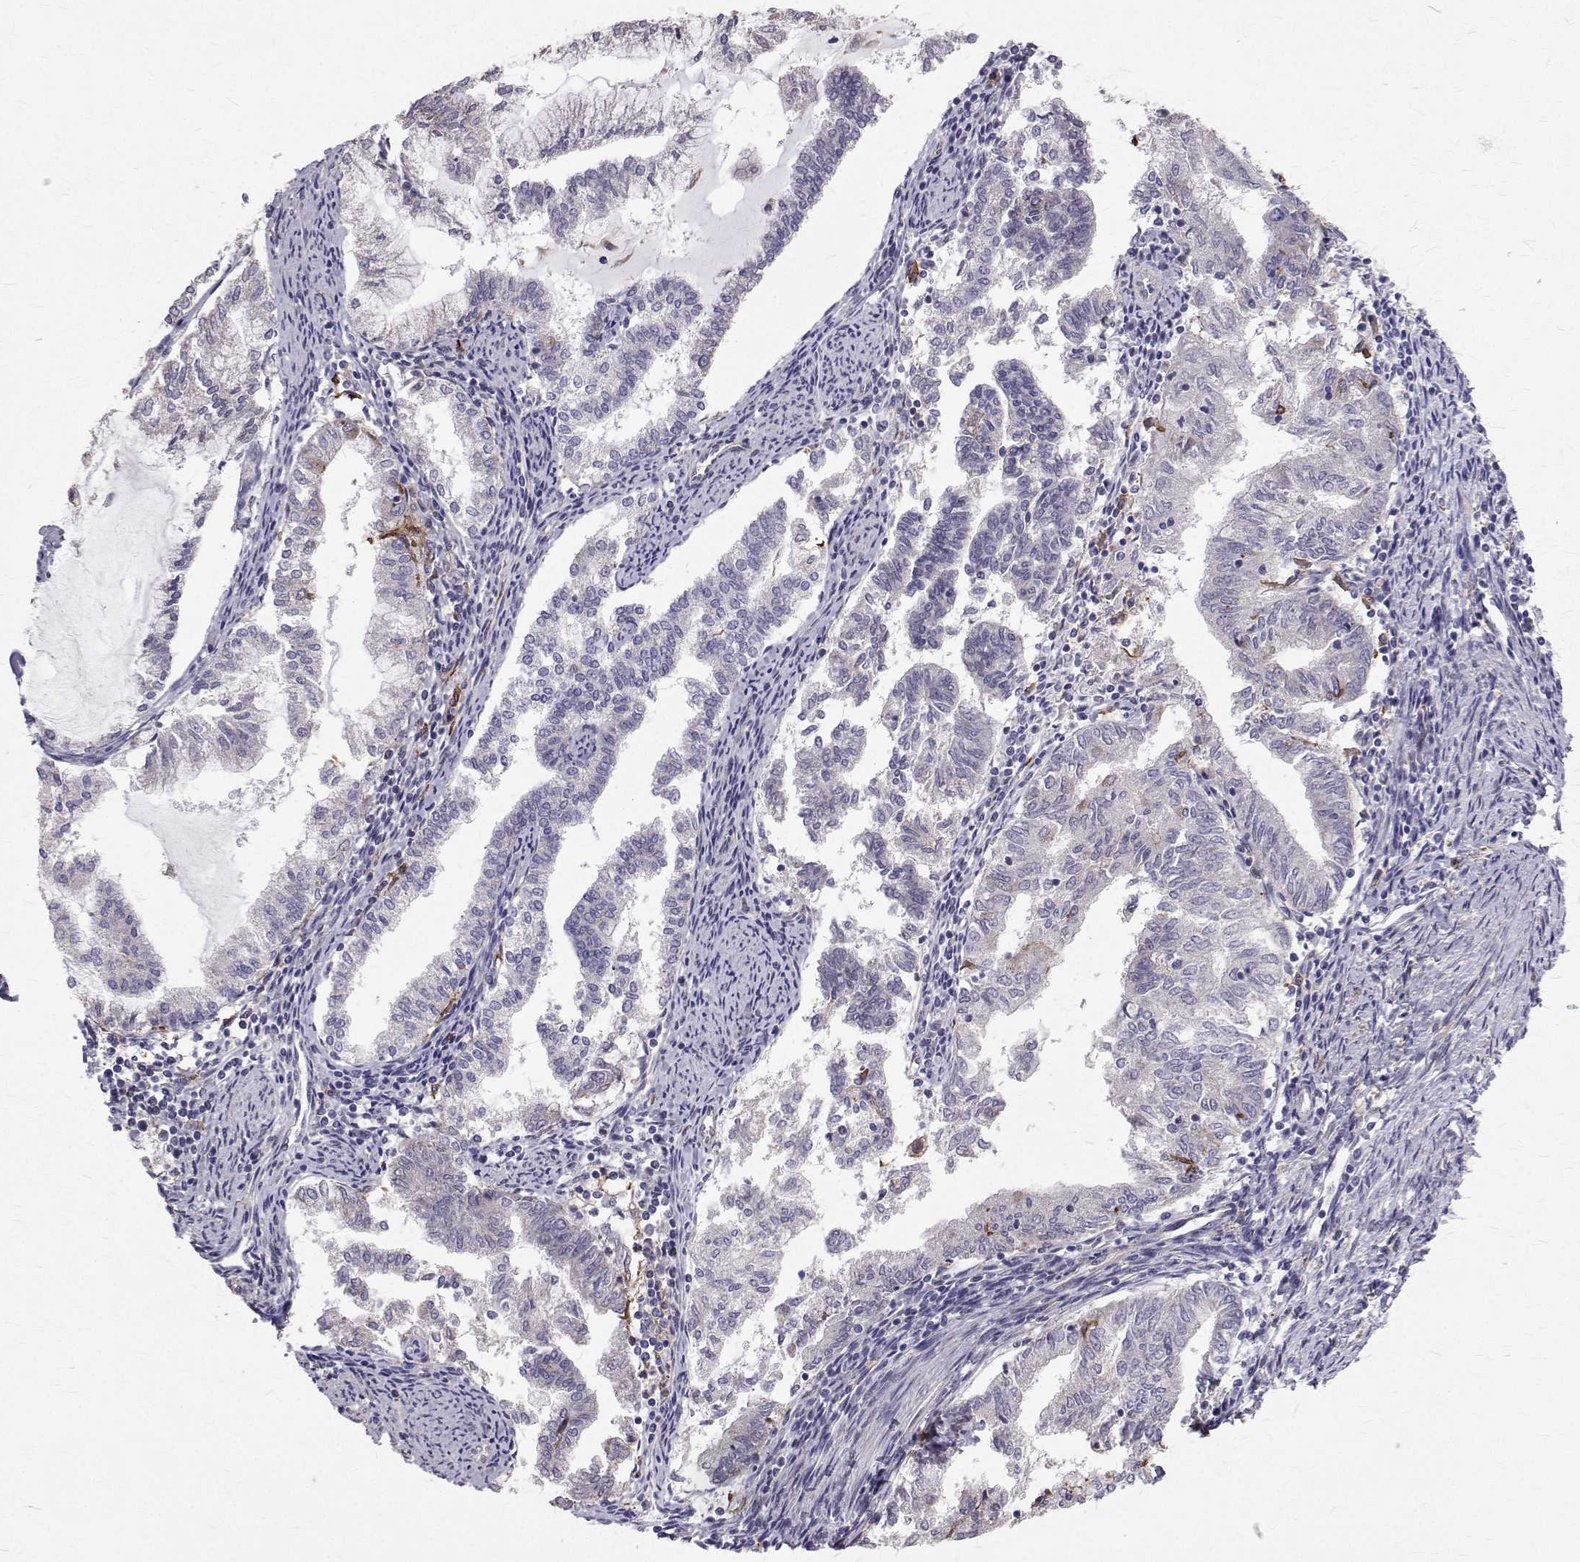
{"staining": {"intensity": "negative", "quantity": "none", "location": "none"}, "tissue": "endometrial cancer", "cell_type": "Tumor cells", "image_type": "cancer", "snomed": [{"axis": "morphology", "description": "Adenocarcinoma, NOS"}, {"axis": "topography", "description": "Endometrium"}], "caption": "Tumor cells show no significant expression in adenocarcinoma (endometrial).", "gene": "CCDC89", "patient": {"sex": "female", "age": 79}}